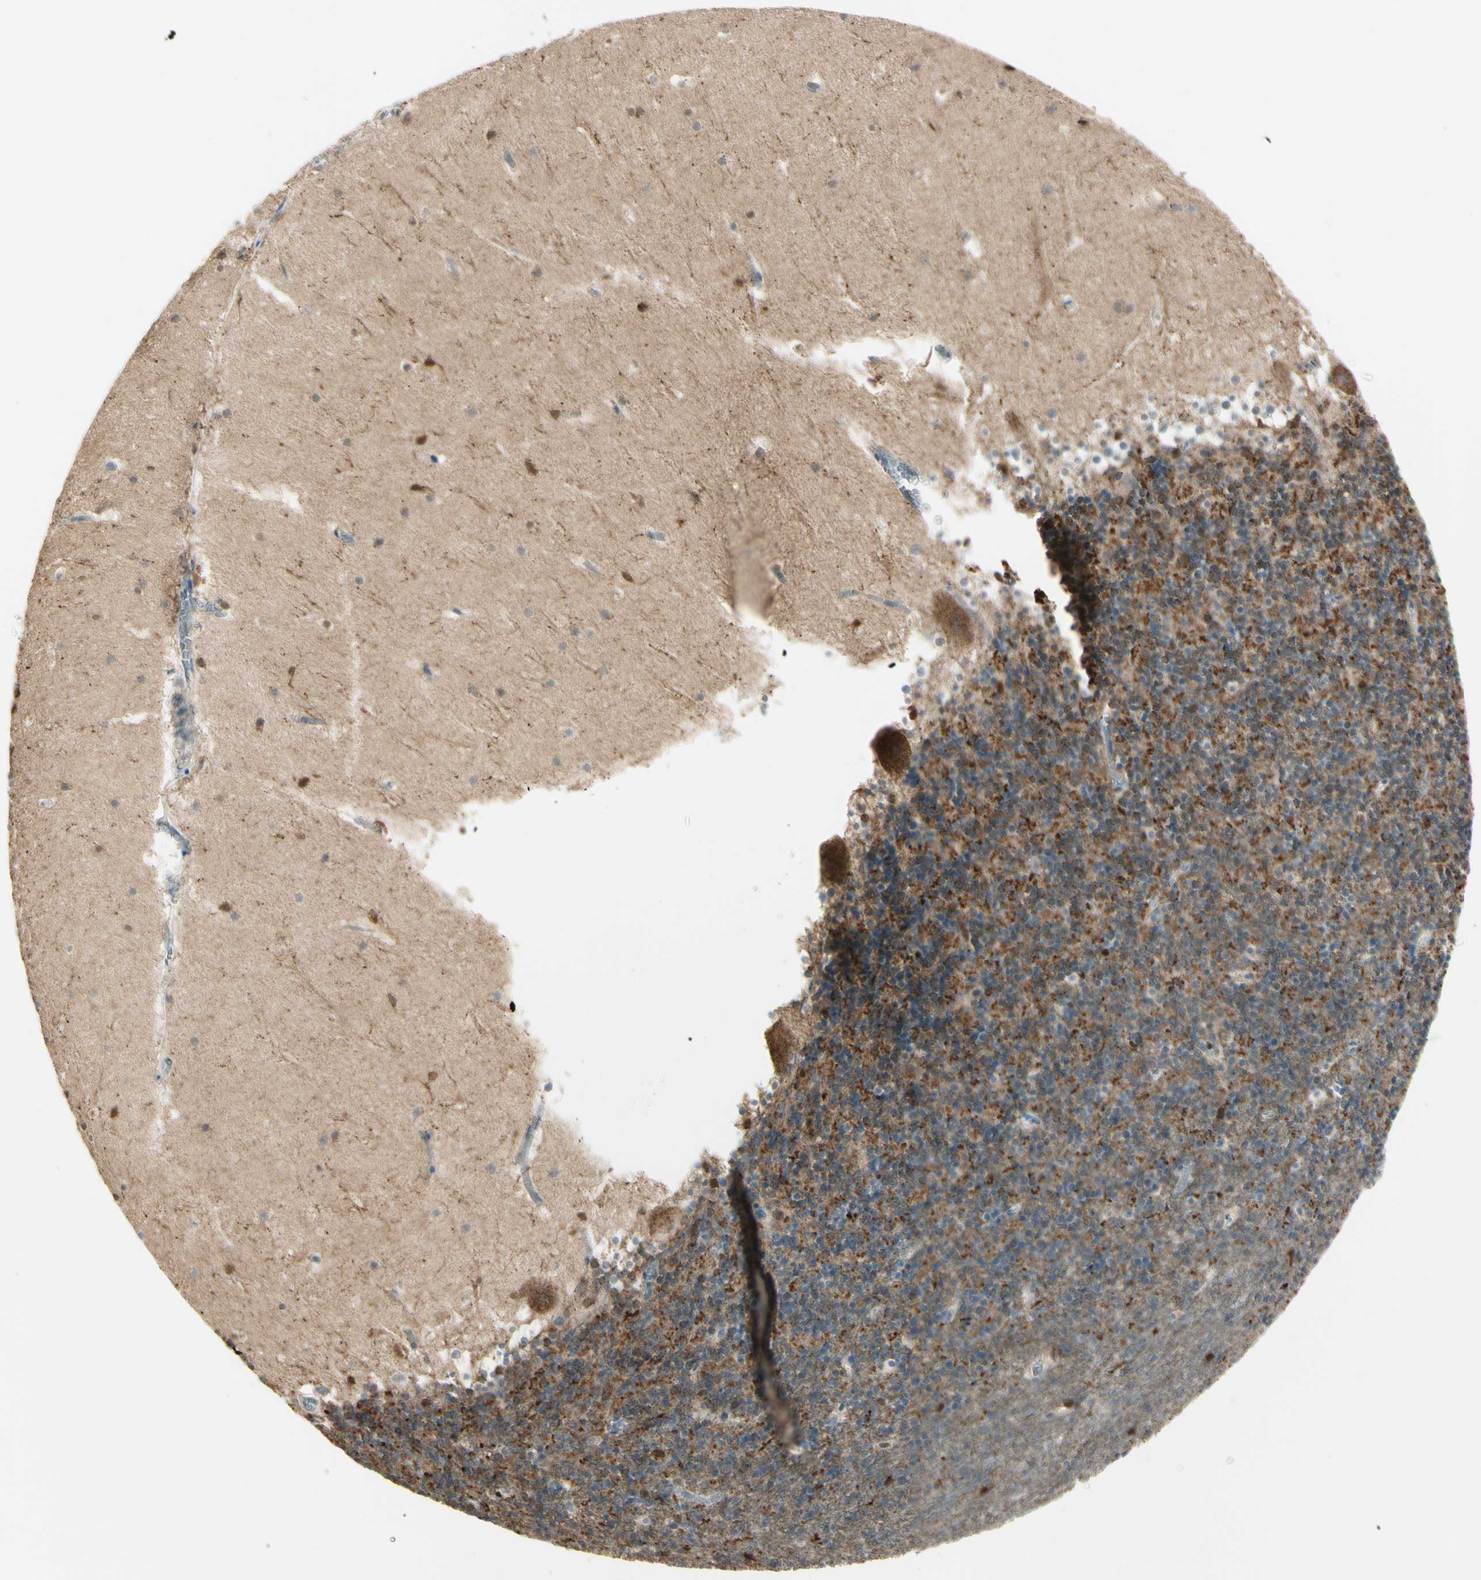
{"staining": {"intensity": "moderate", "quantity": "25%-75%", "location": "cytoplasmic/membranous"}, "tissue": "cerebellum", "cell_type": "Cells in granular layer", "image_type": "normal", "snomed": [{"axis": "morphology", "description": "Normal tissue, NOS"}, {"axis": "topography", "description": "Cerebellum"}], "caption": "Moderate cytoplasmic/membranous expression for a protein is seen in about 25%-75% of cells in granular layer of benign cerebellum using immunohistochemistry (IHC).", "gene": "CYRIB", "patient": {"sex": "male", "age": 45}}